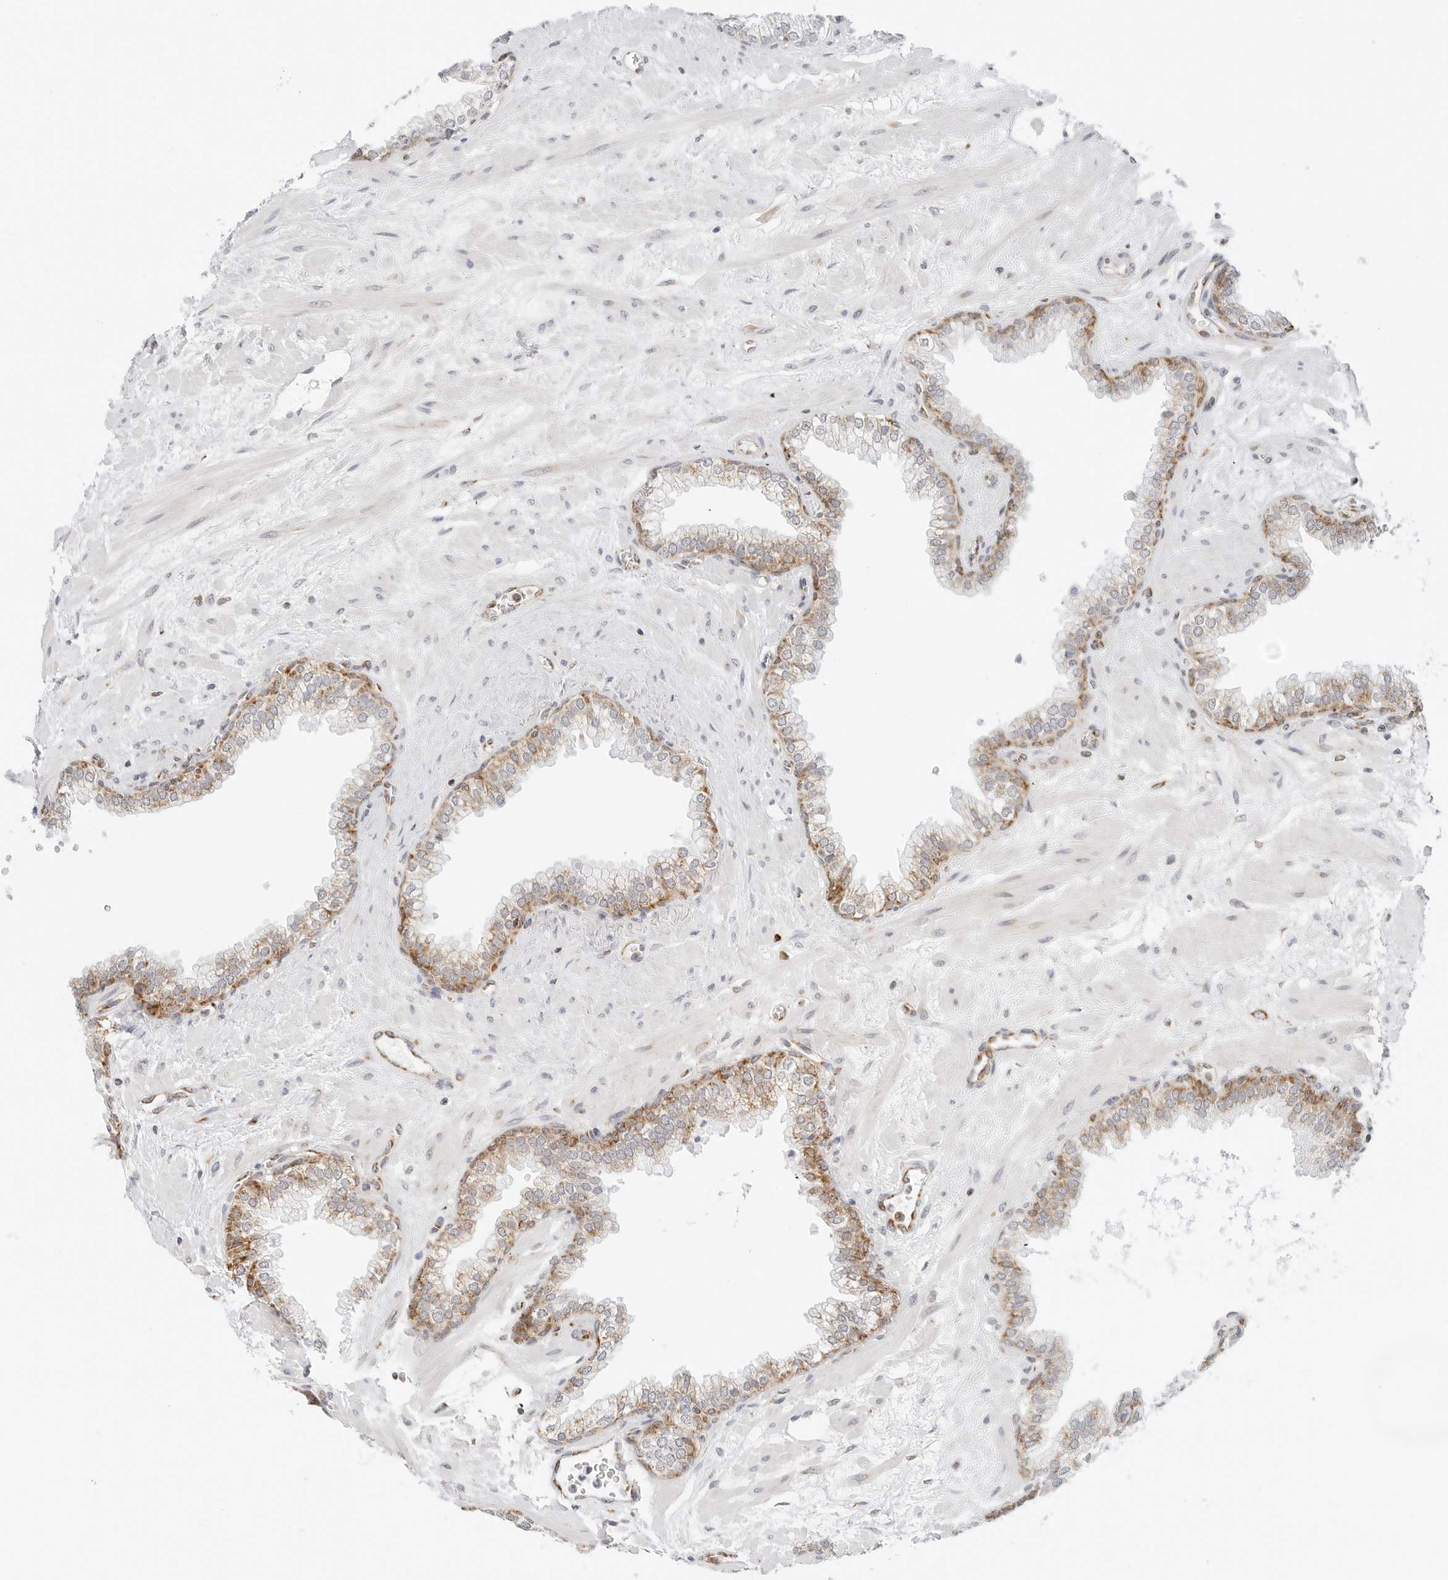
{"staining": {"intensity": "strong", "quantity": ">75%", "location": "cytoplasmic/membranous"}, "tissue": "prostate", "cell_type": "Glandular cells", "image_type": "normal", "snomed": [{"axis": "morphology", "description": "Normal tissue, NOS"}, {"axis": "morphology", "description": "Urothelial carcinoma, Low grade"}, {"axis": "topography", "description": "Urinary bladder"}, {"axis": "topography", "description": "Prostate"}], "caption": "IHC of normal prostate reveals high levels of strong cytoplasmic/membranous expression in about >75% of glandular cells. (brown staining indicates protein expression, while blue staining denotes nuclei).", "gene": "RC3H1", "patient": {"sex": "male", "age": 60}}